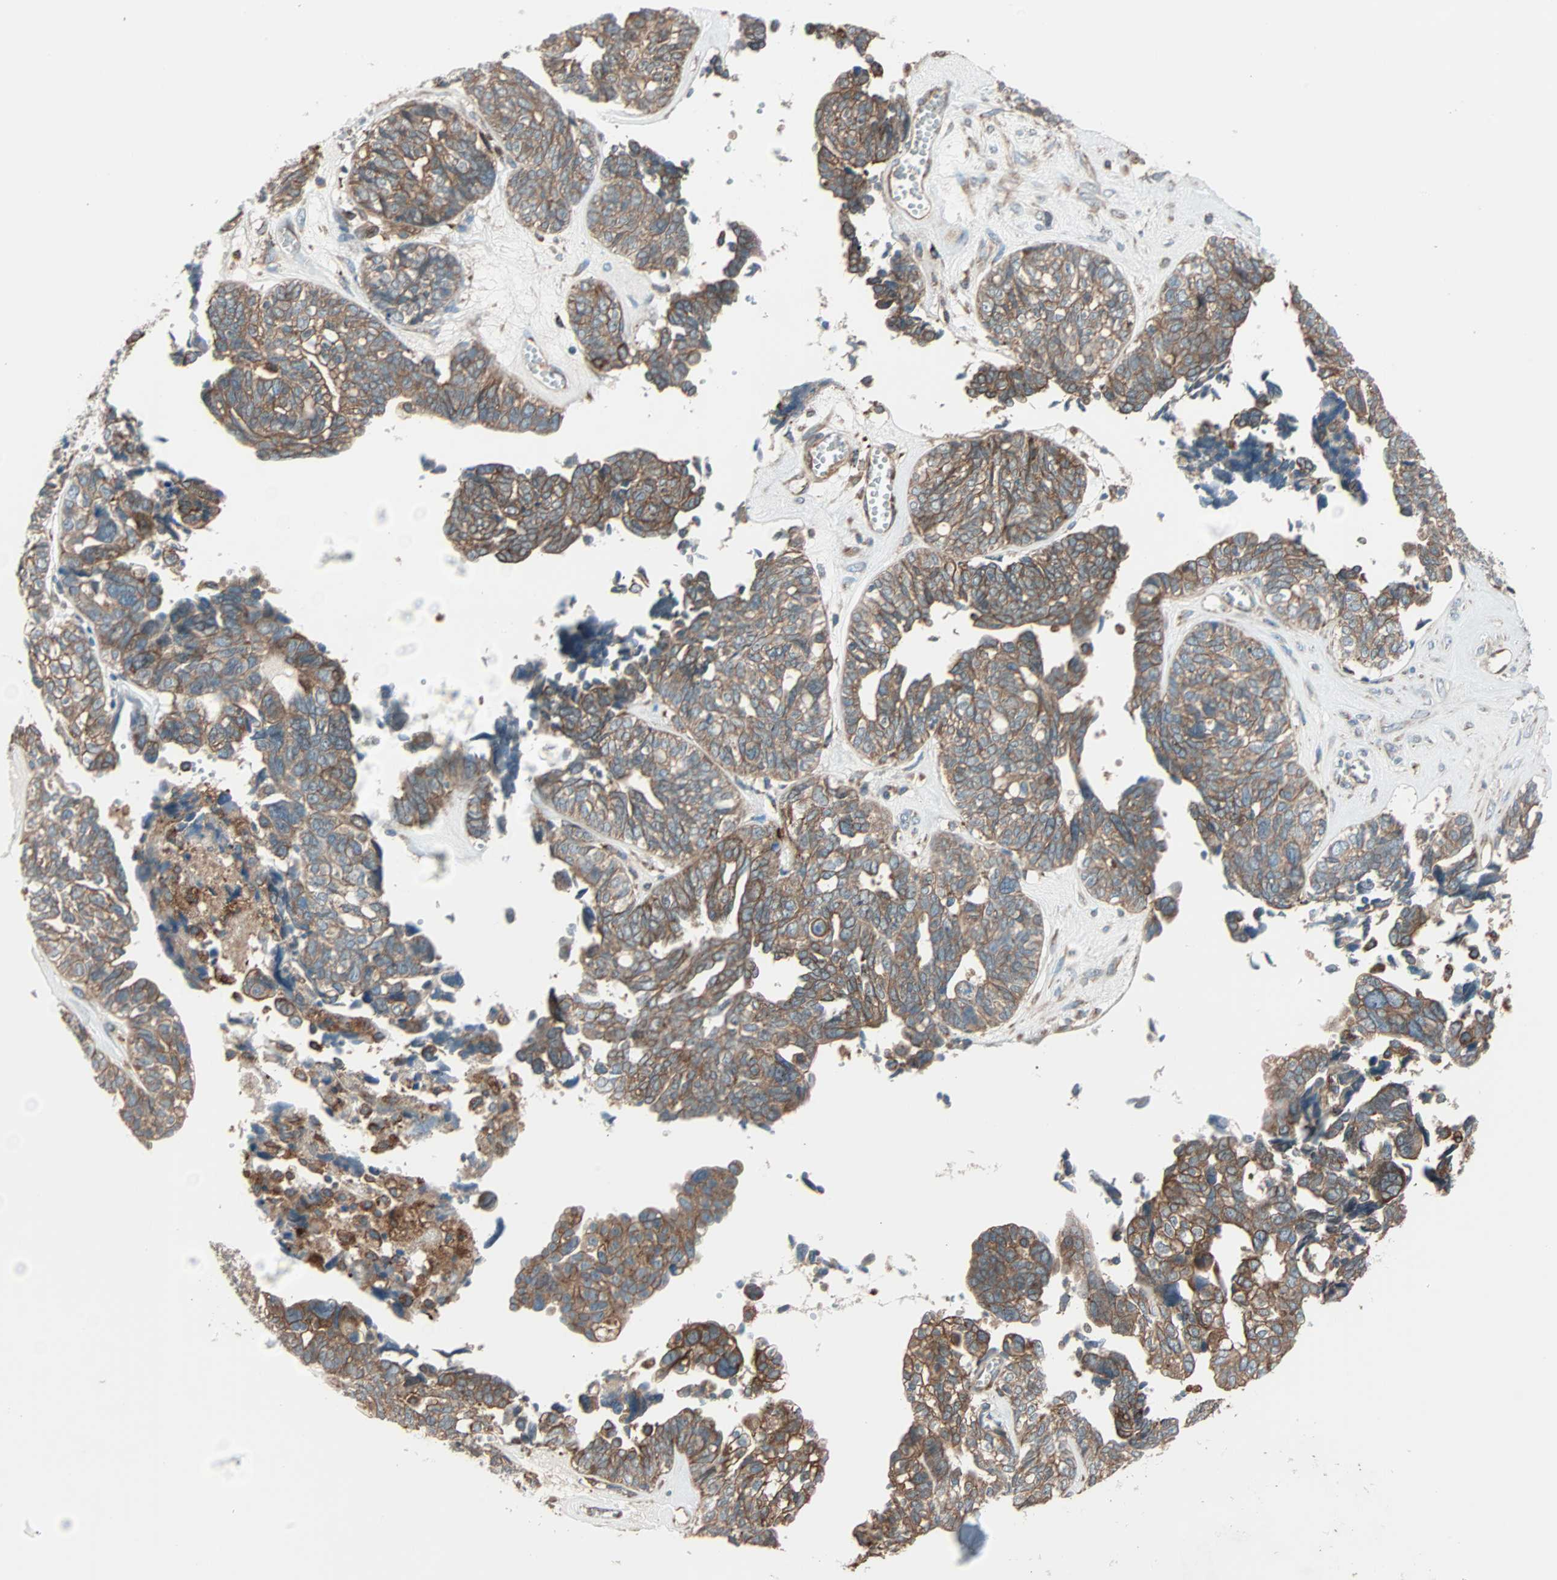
{"staining": {"intensity": "moderate", "quantity": ">75%", "location": "cytoplasmic/membranous"}, "tissue": "ovarian cancer", "cell_type": "Tumor cells", "image_type": "cancer", "snomed": [{"axis": "morphology", "description": "Cystadenocarcinoma, serous, NOS"}, {"axis": "topography", "description": "Ovary"}], "caption": "Immunohistochemical staining of serous cystadenocarcinoma (ovarian) shows moderate cytoplasmic/membranous protein expression in about >75% of tumor cells. Using DAB (3,3'-diaminobenzidine) (brown) and hematoxylin (blue) stains, captured at high magnification using brightfield microscopy.", "gene": "PHYH", "patient": {"sex": "female", "age": 79}}